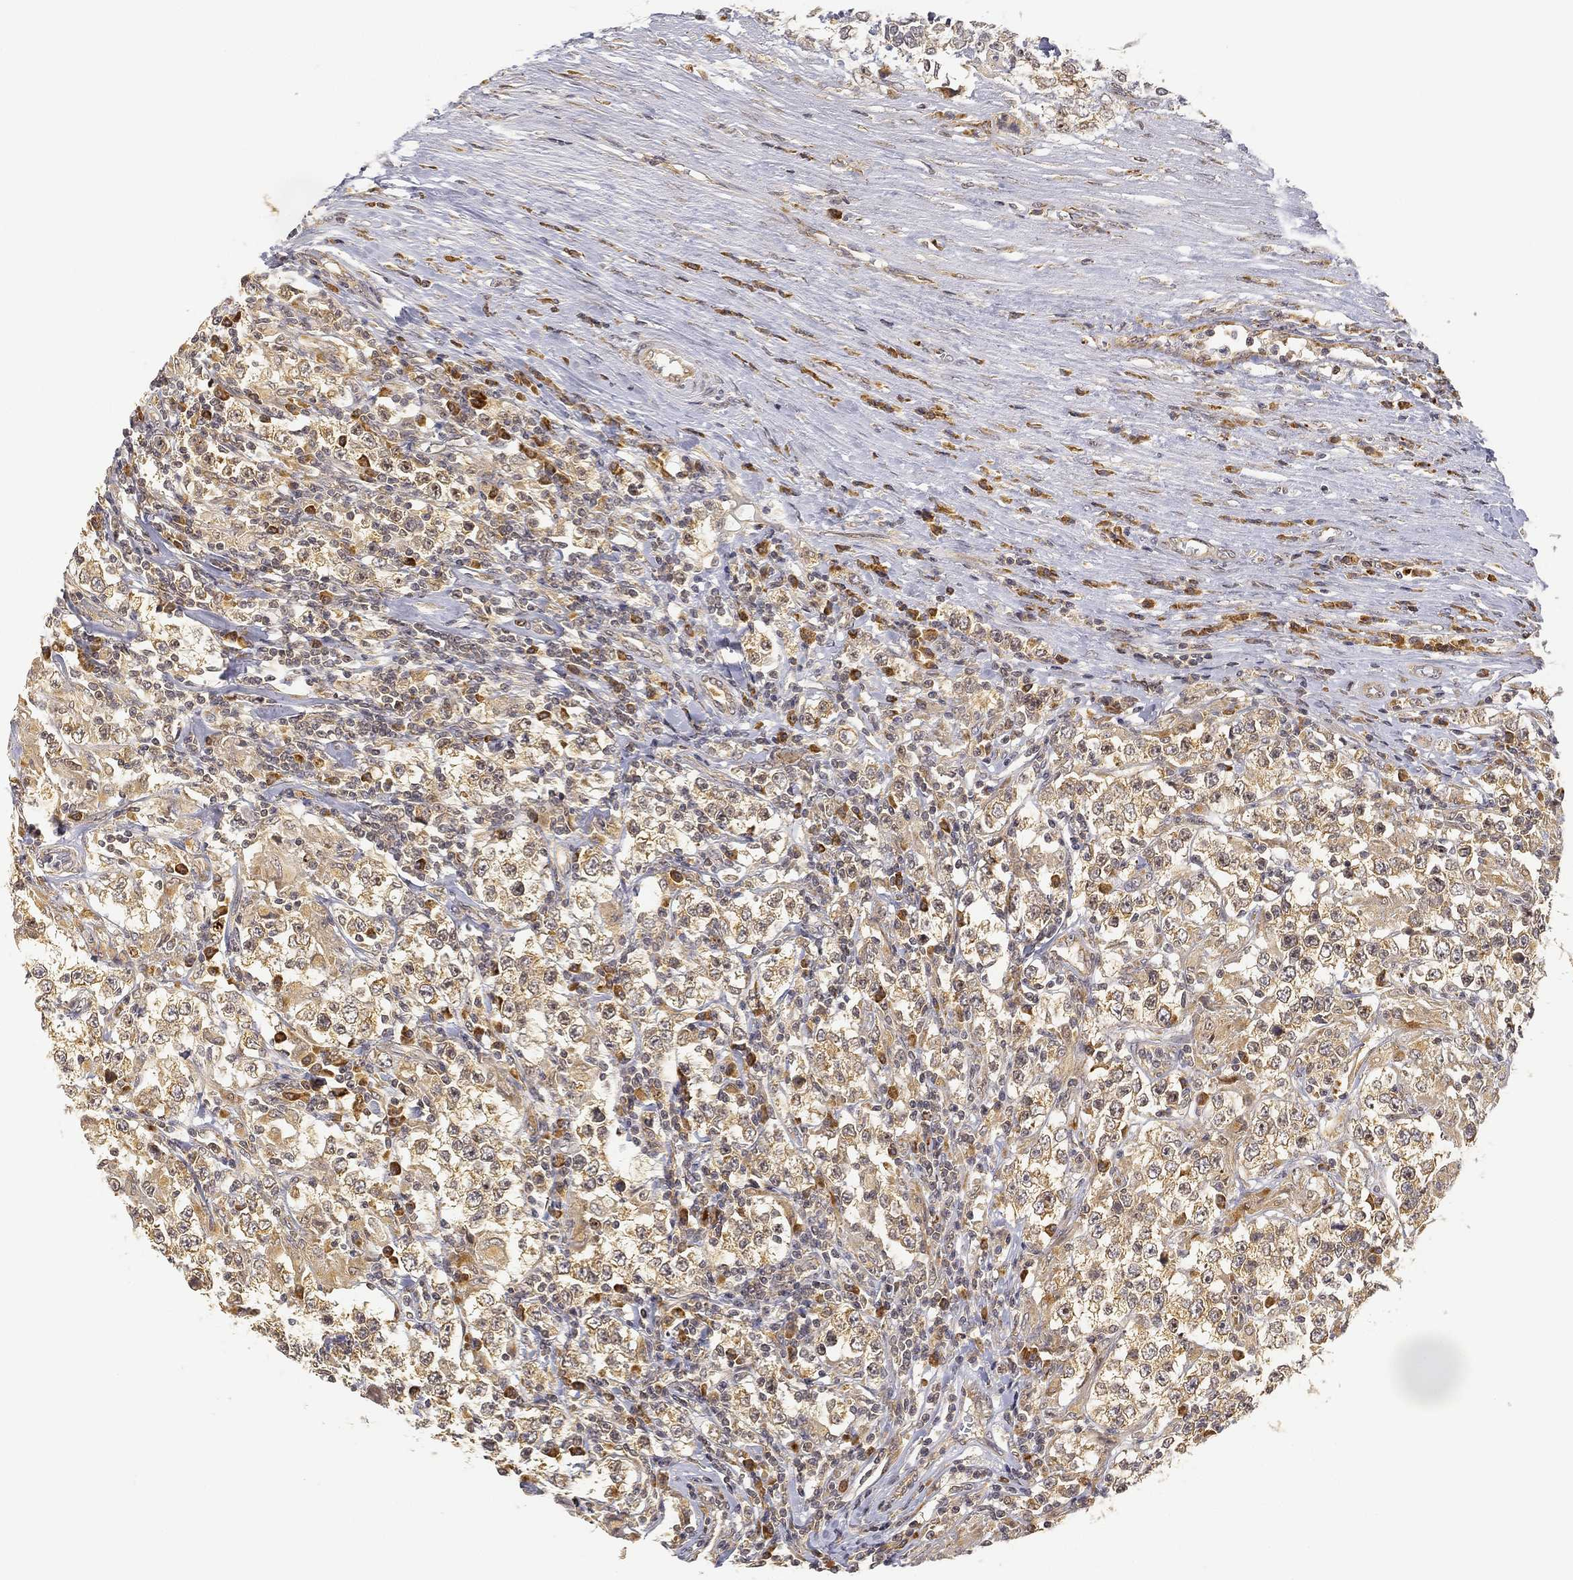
{"staining": {"intensity": "weak", "quantity": "25%-75%", "location": "cytoplasmic/membranous"}, "tissue": "testis cancer", "cell_type": "Tumor cells", "image_type": "cancer", "snomed": [{"axis": "morphology", "description": "Seminoma, NOS"}, {"axis": "morphology", "description": "Carcinoma, Embryonal, NOS"}, {"axis": "topography", "description": "Testis"}], "caption": "An image of testis cancer (embryonal carcinoma) stained for a protein displays weak cytoplasmic/membranous brown staining in tumor cells.", "gene": "FAM104A", "patient": {"sex": "male", "age": 41}}